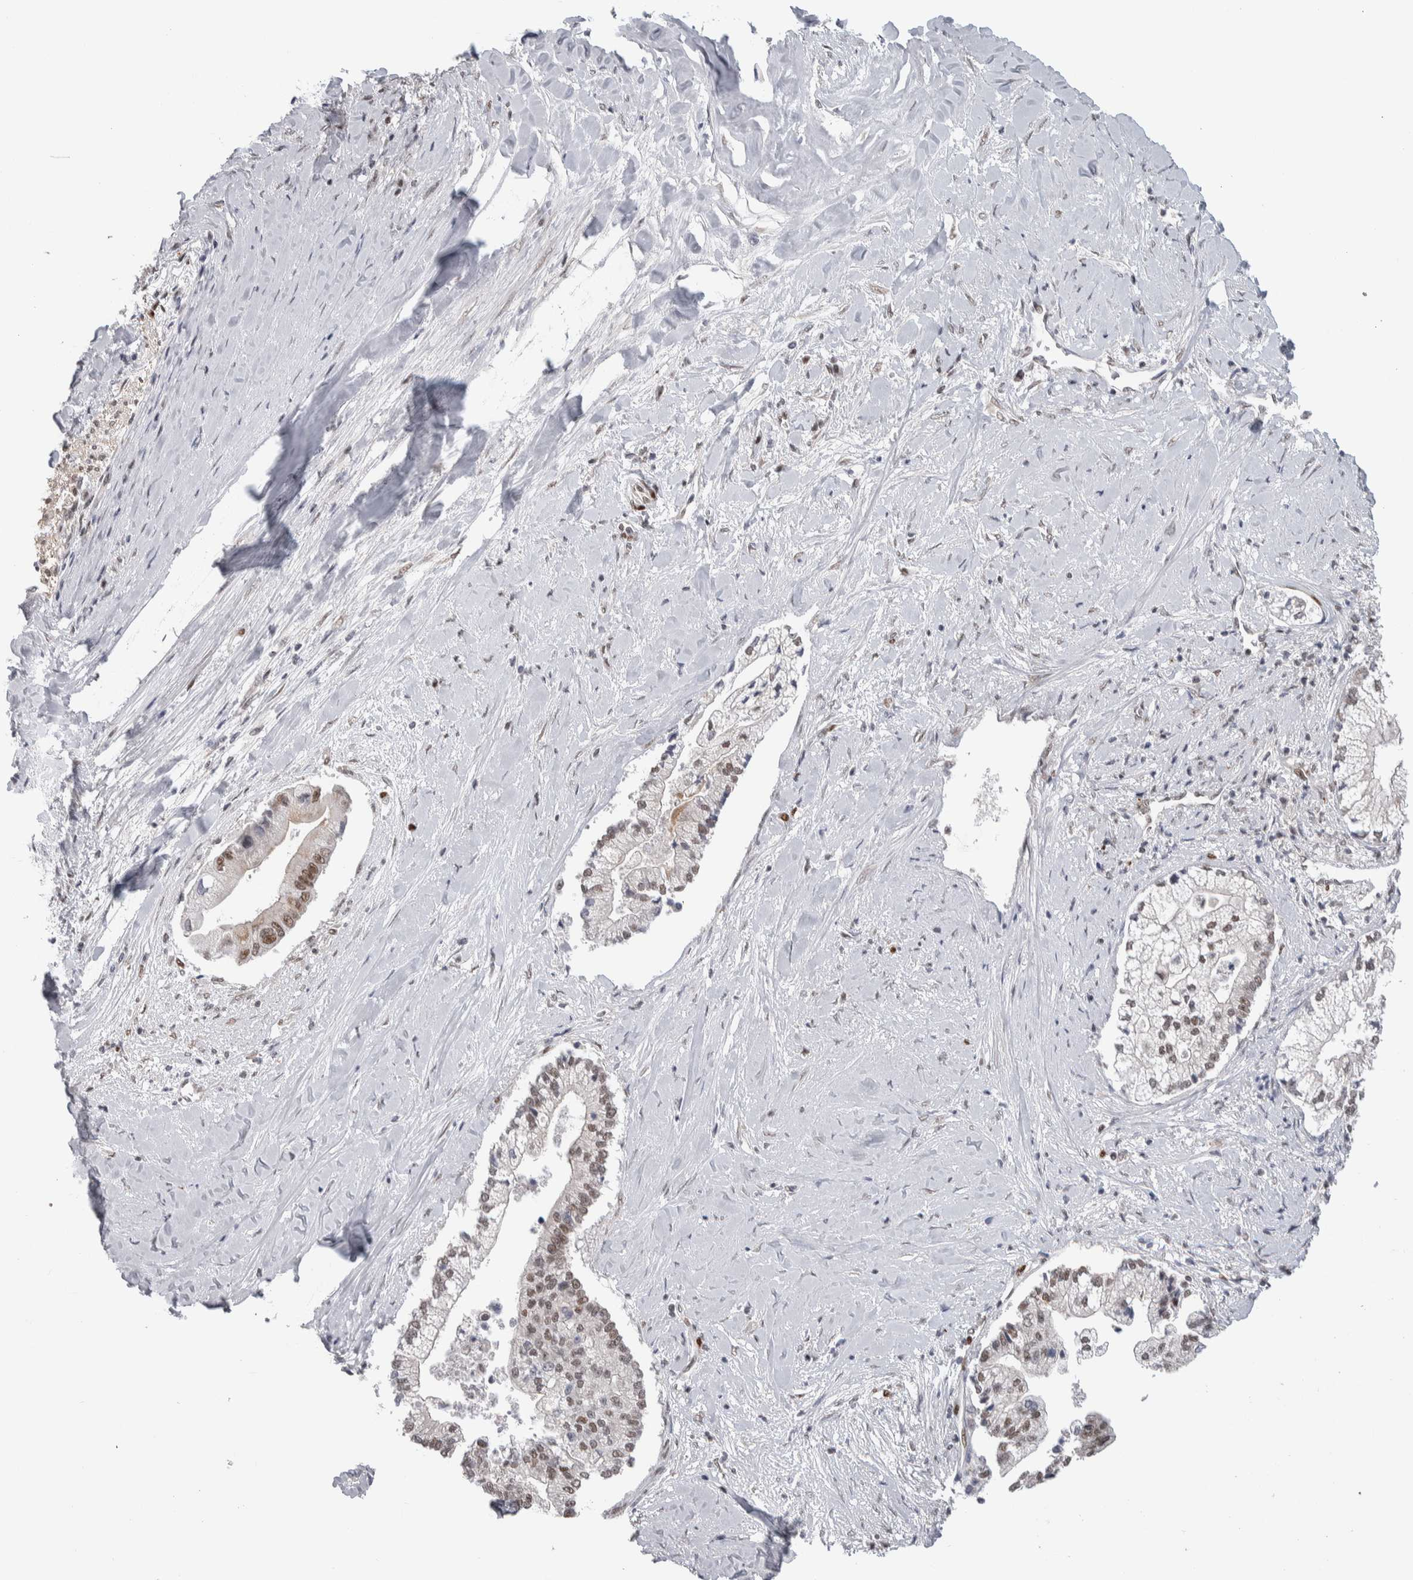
{"staining": {"intensity": "moderate", "quantity": "25%-75%", "location": "nuclear"}, "tissue": "liver cancer", "cell_type": "Tumor cells", "image_type": "cancer", "snomed": [{"axis": "morphology", "description": "Cholangiocarcinoma"}, {"axis": "topography", "description": "Liver"}], "caption": "This micrograph displays immunohistochemistry staining of liver cancer, with medium moderate nuclear expression in approximately 25%-75% of tumor cells.", "gene": "HEXIM2", "patient": {"sex": "male", "age": 50}}